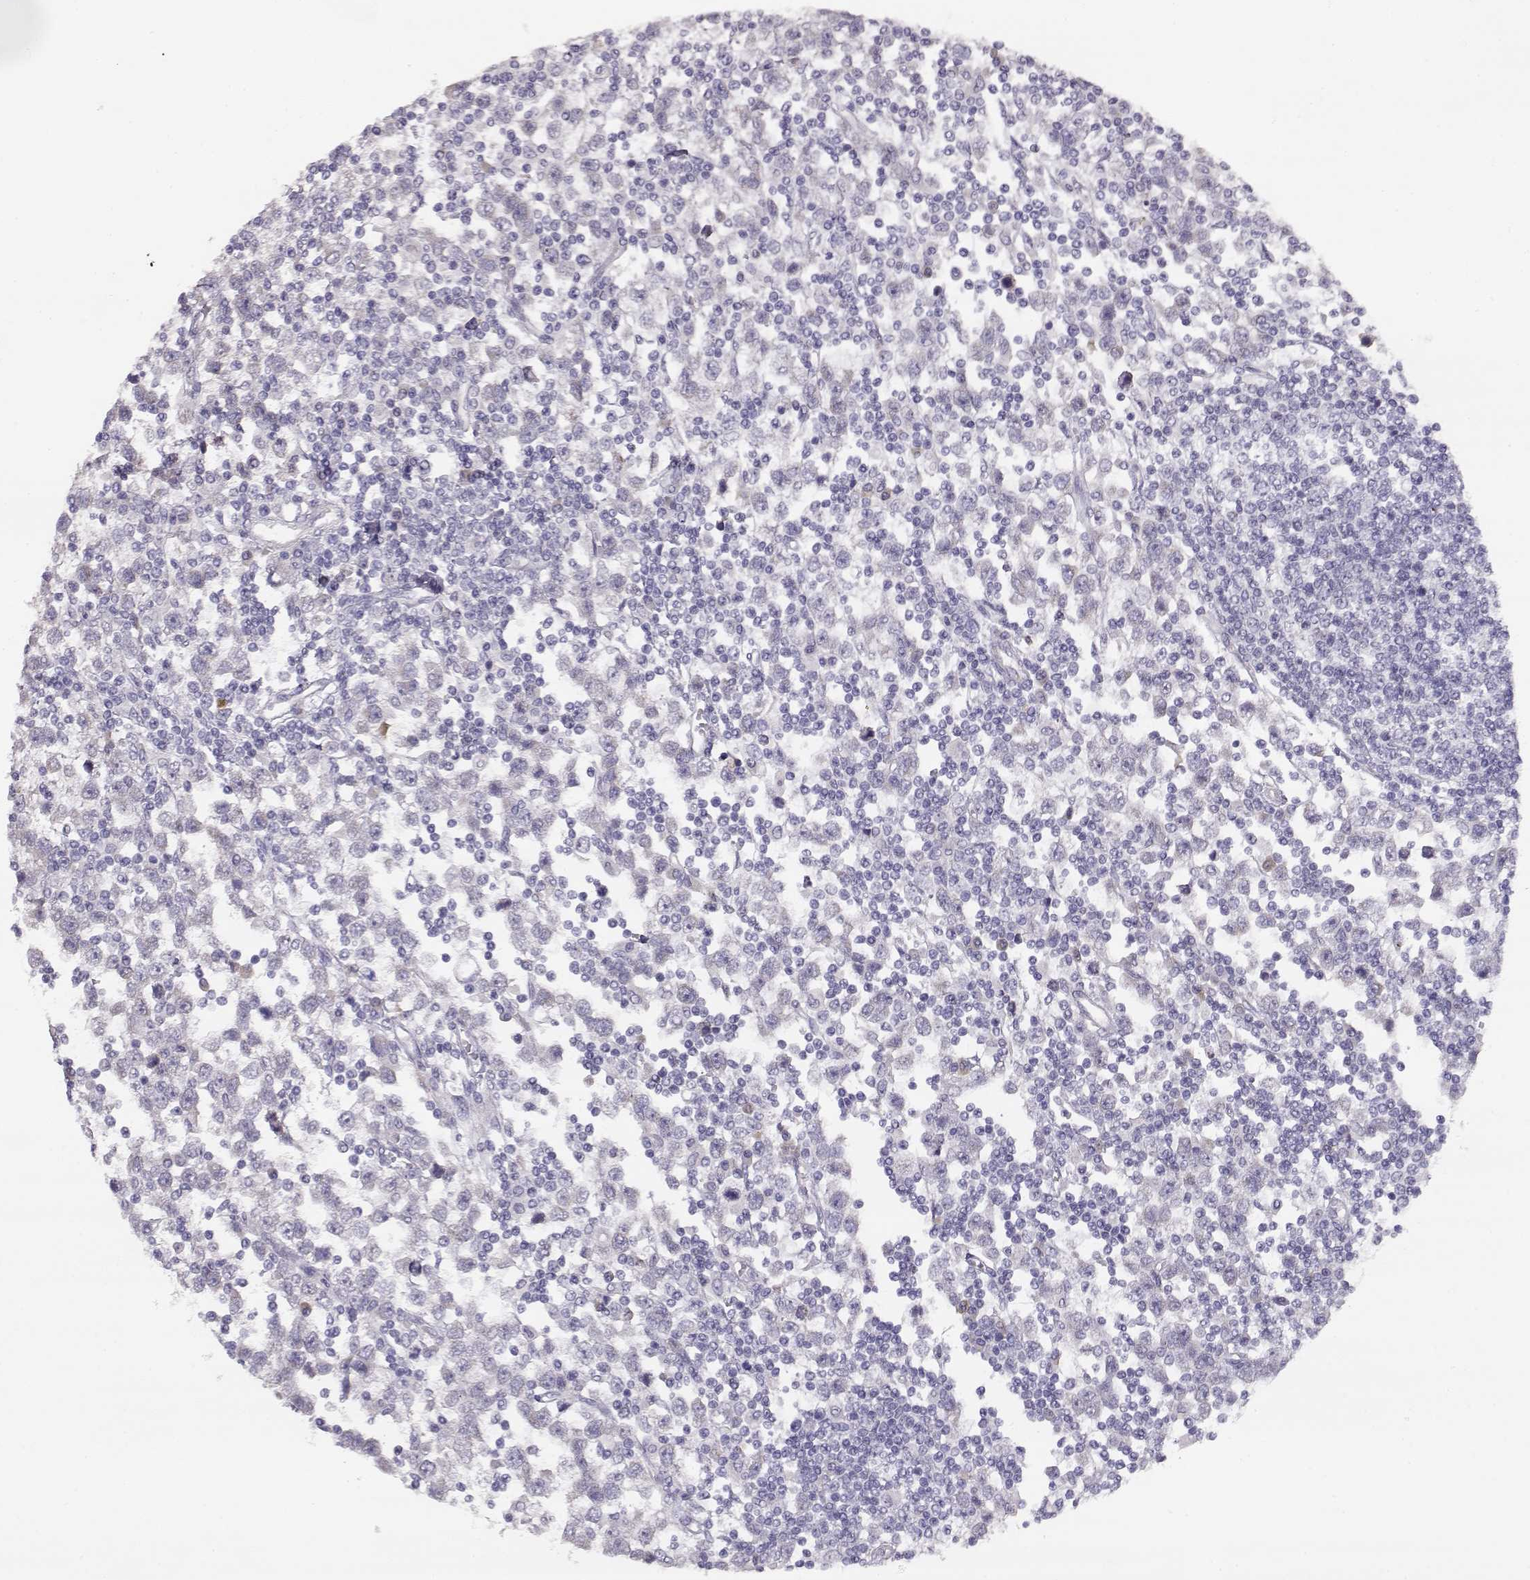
{"staining": {"intensity": "negative", "quantity": "none", "location": "none"}, "tissue": "testis cancer", "cell_type": "Tumor cells", "image_type": "cancer", "snomed": [{"axis": "morphology", "description": "Seminoma, NOS"}, {"axis": "topography", "description": "Testis"}], "caption": "DAB immunohistochemical staining of human seminoma (testis) demonstrates no significant staining in tumor cells. Brightfield microscopy of IHC stained with DAB (3,3'-diaminobenzidine) (brown) and hematoxylin (blue), captured at high magnification.", "gene": "GLIPR1L2", "patient": {"sex": "male", "age": 34}}